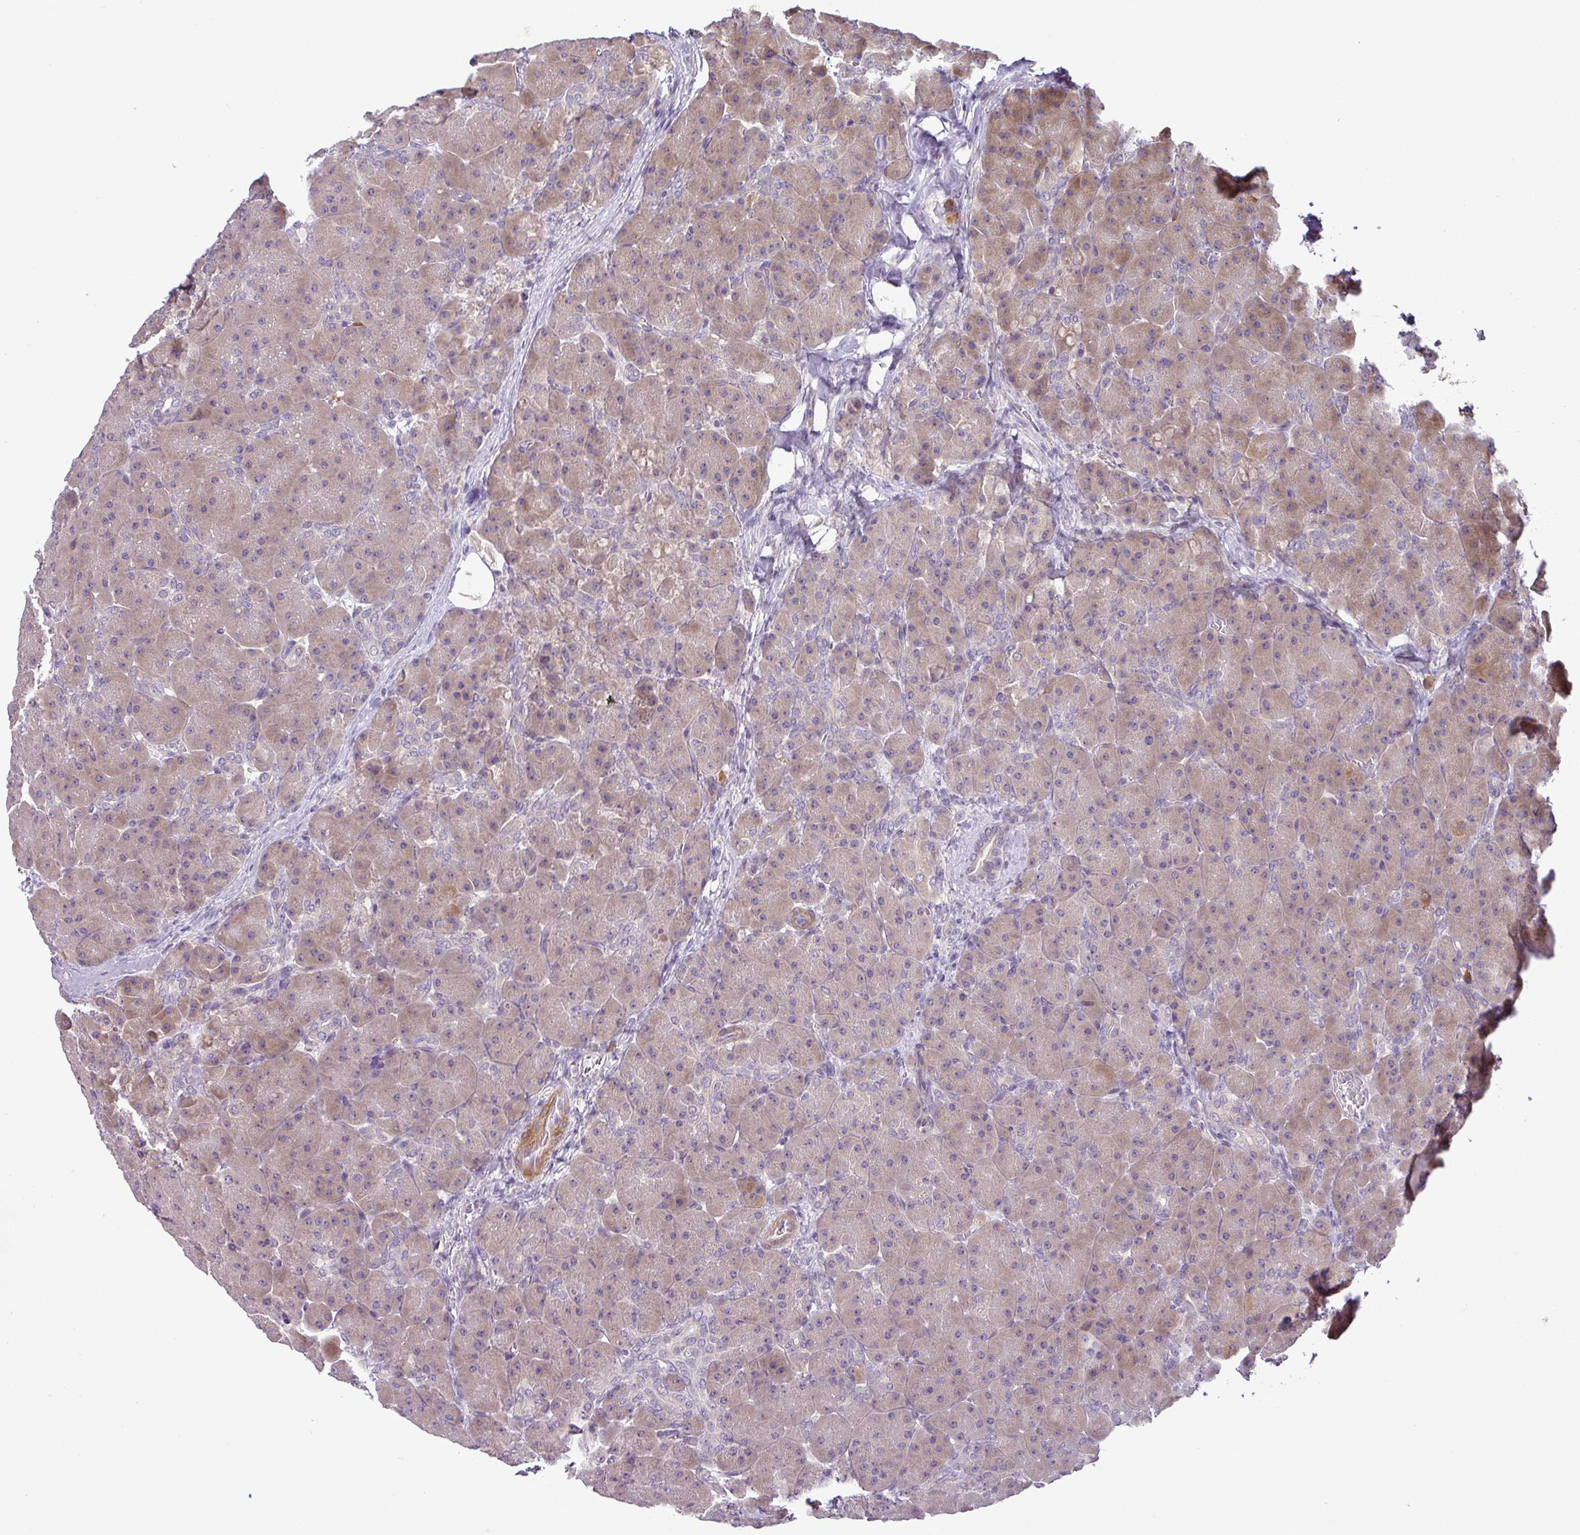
{"staining": {"intensity": "moderate", "quantity": "25%-75%", "location": "cytoplasmic/membranous"}, "tissue": "pancreas", "cell_type": "Exocrine glandular cells", "image_type": "normal", "snomed": [{"axis": "morphology", "description": "Normal tissue, NOS"}, {"axis": "topography", "description": "Pancreas"}], "caption": "Unremarkable pancreas reveals moderate cytoplasmic/membranous expression in approximately 25%-75% of exocrine glandular cells.", "gene": "MOCS3", "patient": {"sex": "male", "age": 66}}